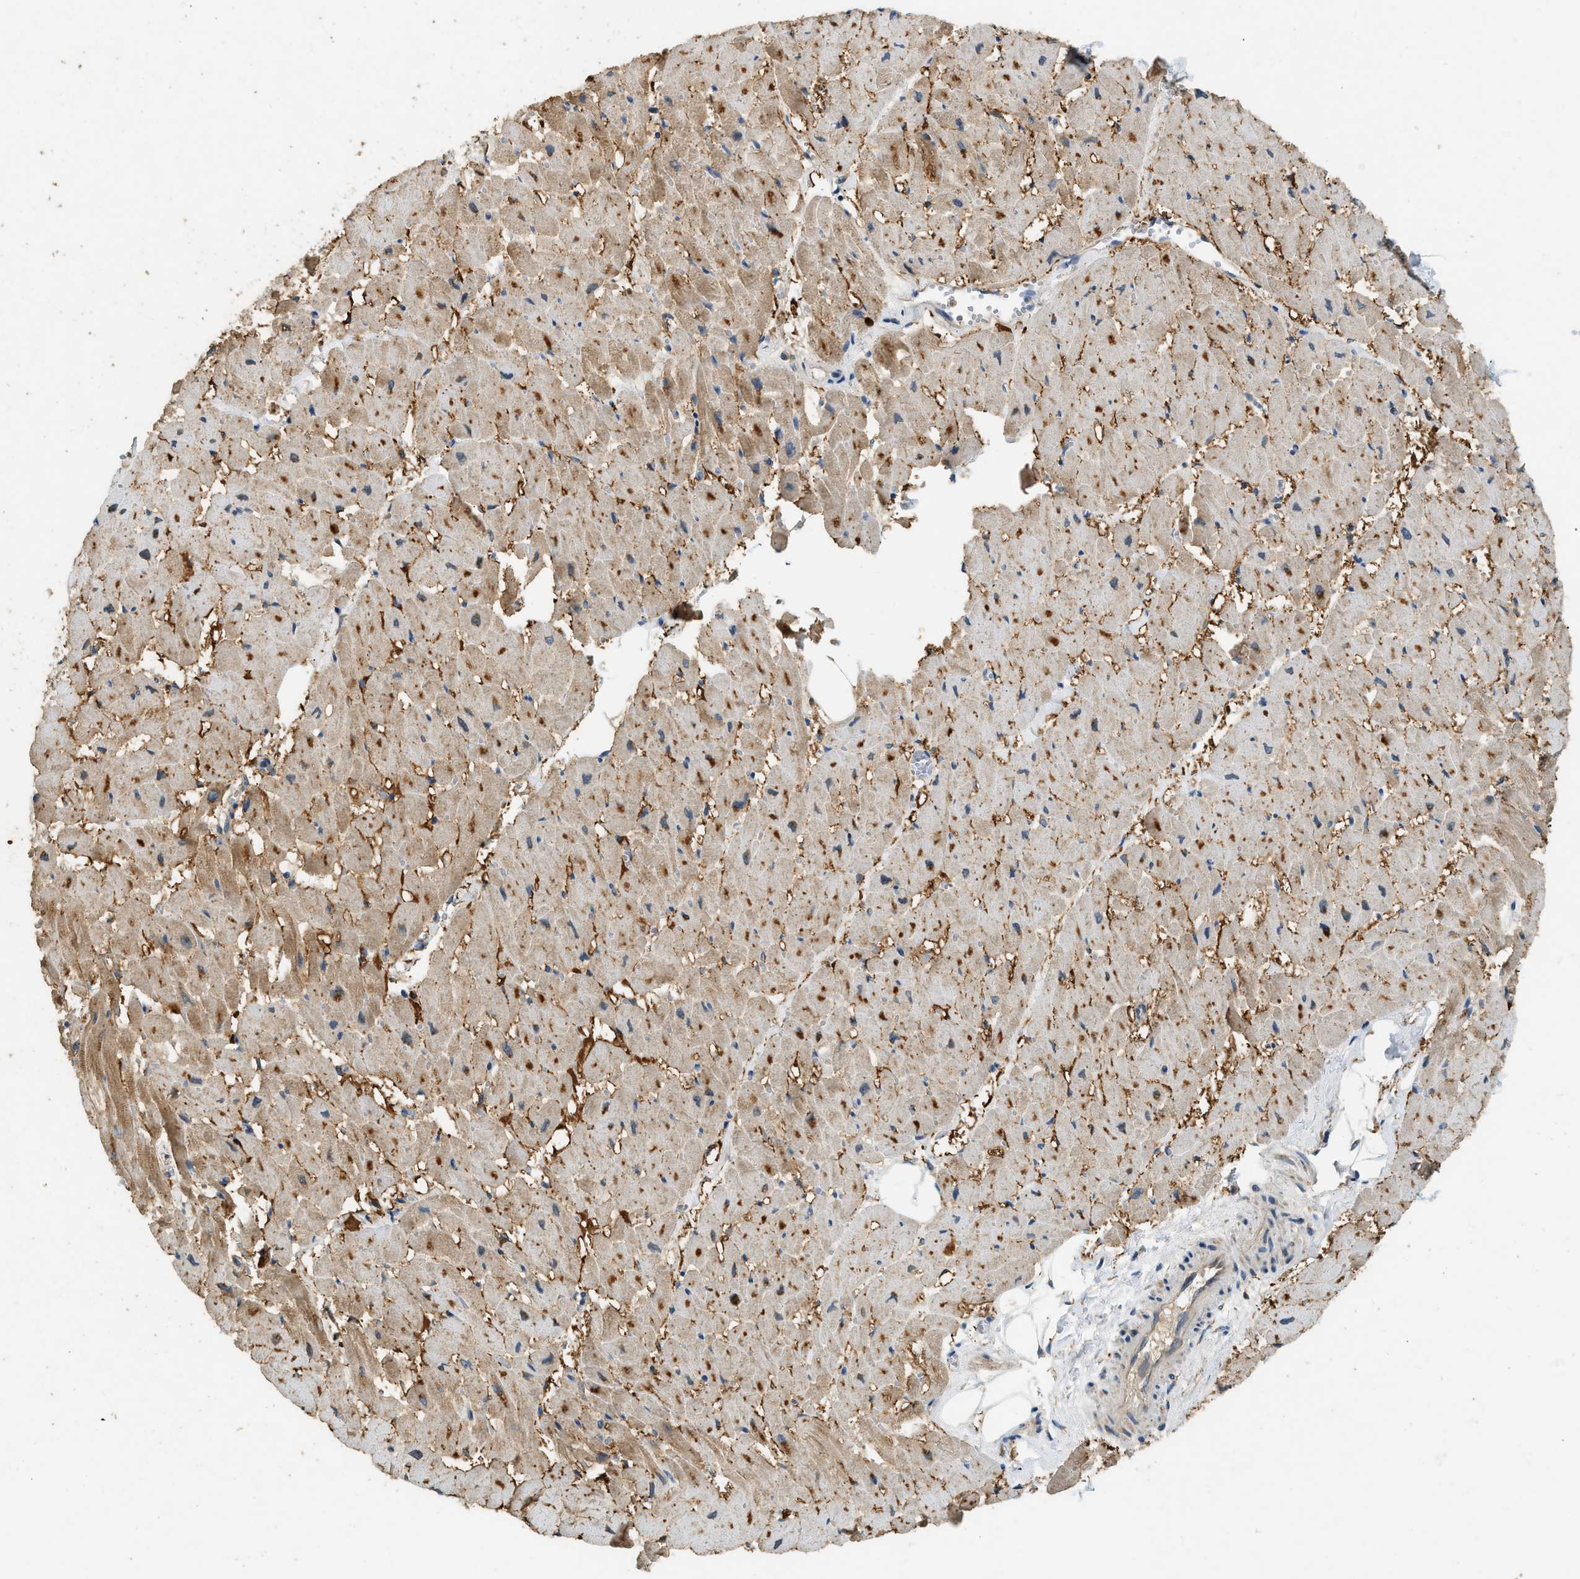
{"staining": {"intensity": "moderate", "quantity": ">75%", "location": "cytoplasmic/membranous"}, "tissue": "heart muscle", "cell_type": "Cardiomyocytes", "image_type": "normal", "snomed": [{"axis": "morphology", "description": "Normal tissue, NOS"}, {"axis": "topography", "description": "Heart"}], "caption": "A brown stain labels moderate cytoplasmic/membranous positivity of a protein in cardiomyocytes of unremarkable heart muscle.", "gene": "CTSB", "patient": {"sex": "female", "age": 19}}